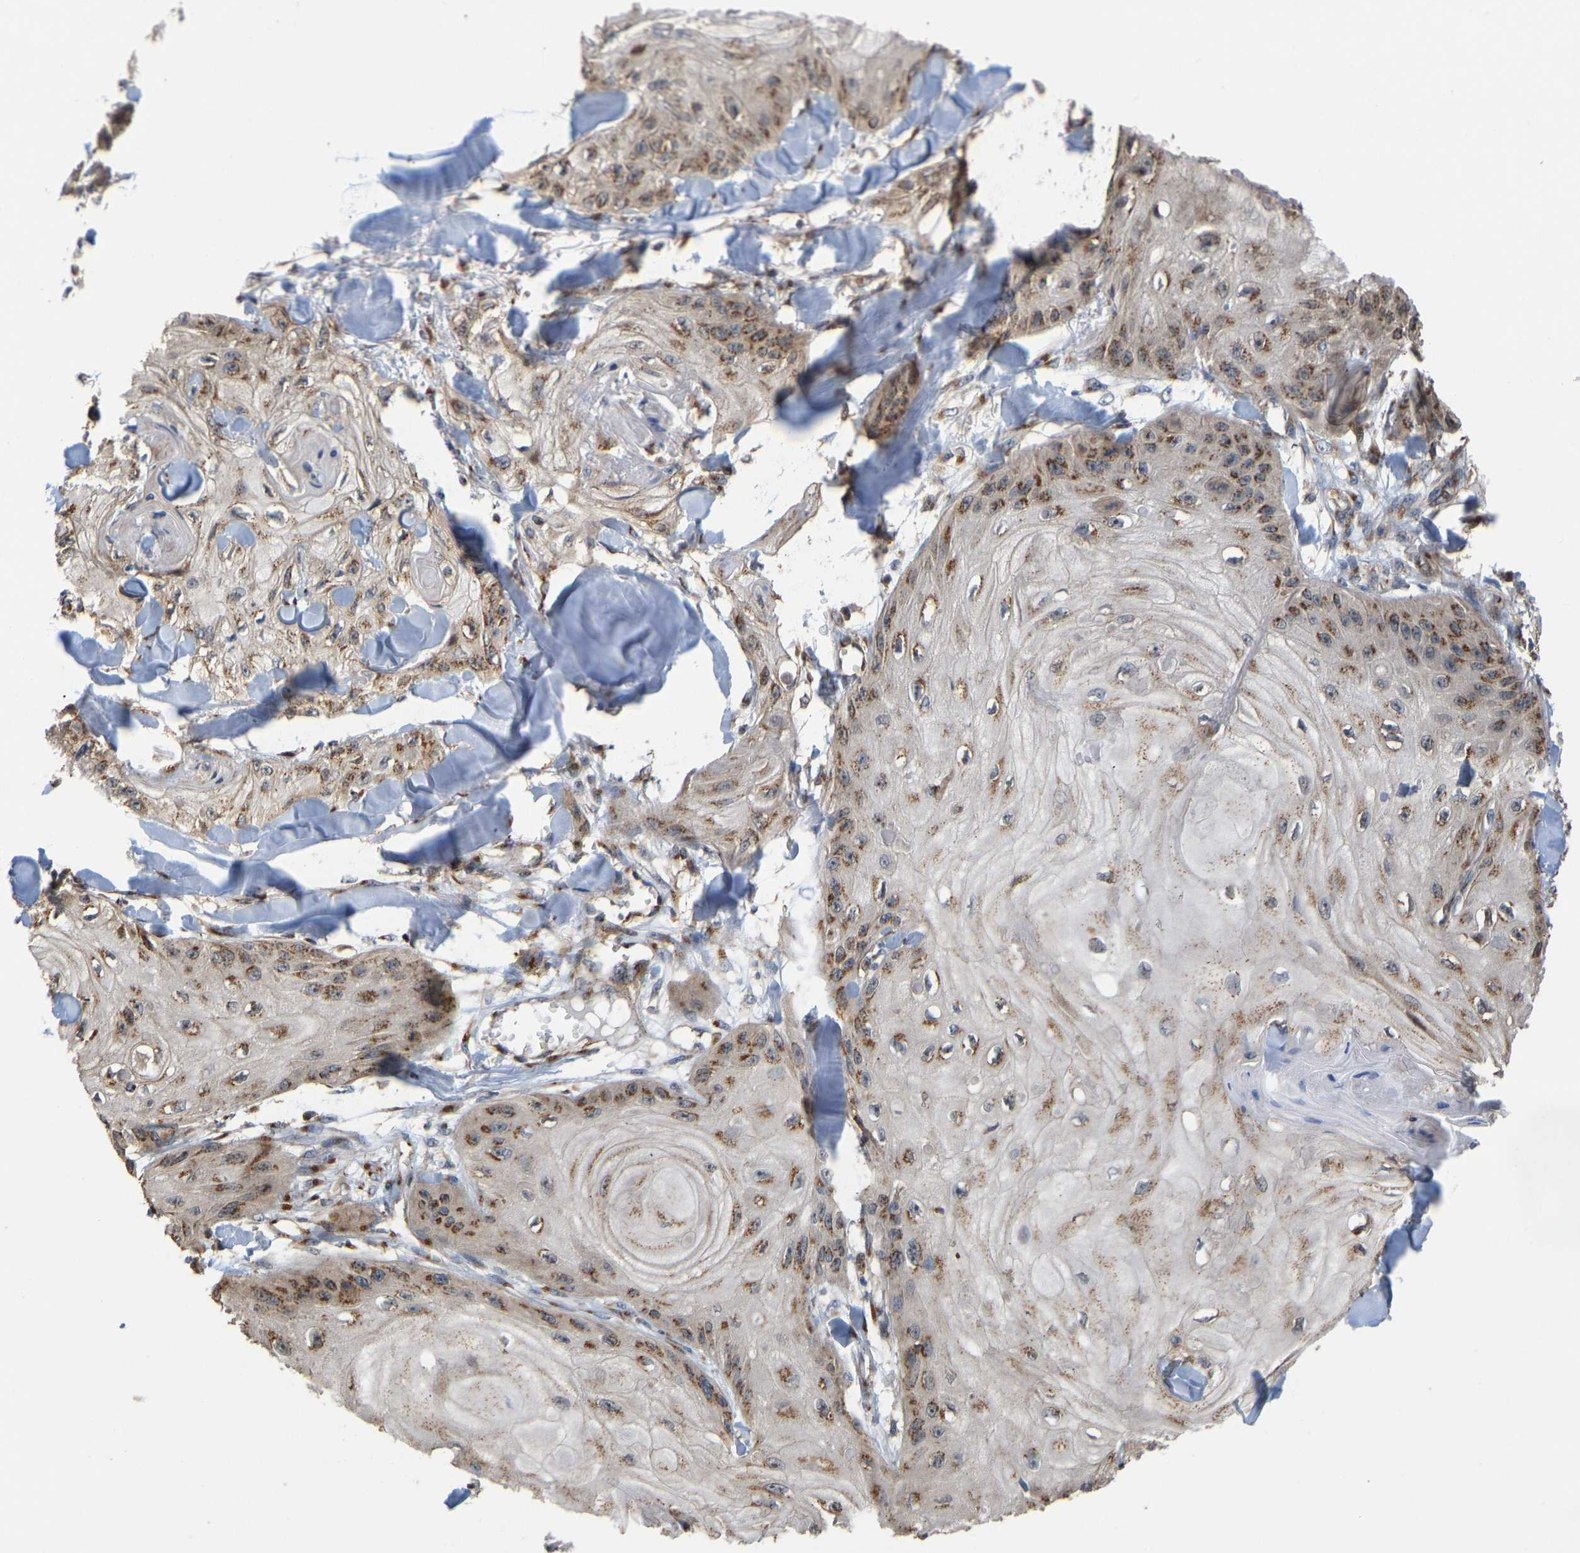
{"staining": {"intensity": "moderate", "quantity": ">75%", "location": "cytoplasmic/membranous"}, "tissue": "skin cancer", "cell_type": "Tumor cells", "image_type": "cancer", "snomed": [{"axis": "morphology", "description": "Squamous cell carcinoma, NOS"}, {"axis": "topography", "description": "Skin"}], "caption": "Protein staining demonstrates moderate cytoplasmic/membranous positivity in about >75% of tumor cells in squamous cell carcinoma (skin).", "gene": "YIPF4", "patient": {"sex": "male", "age": 74}}